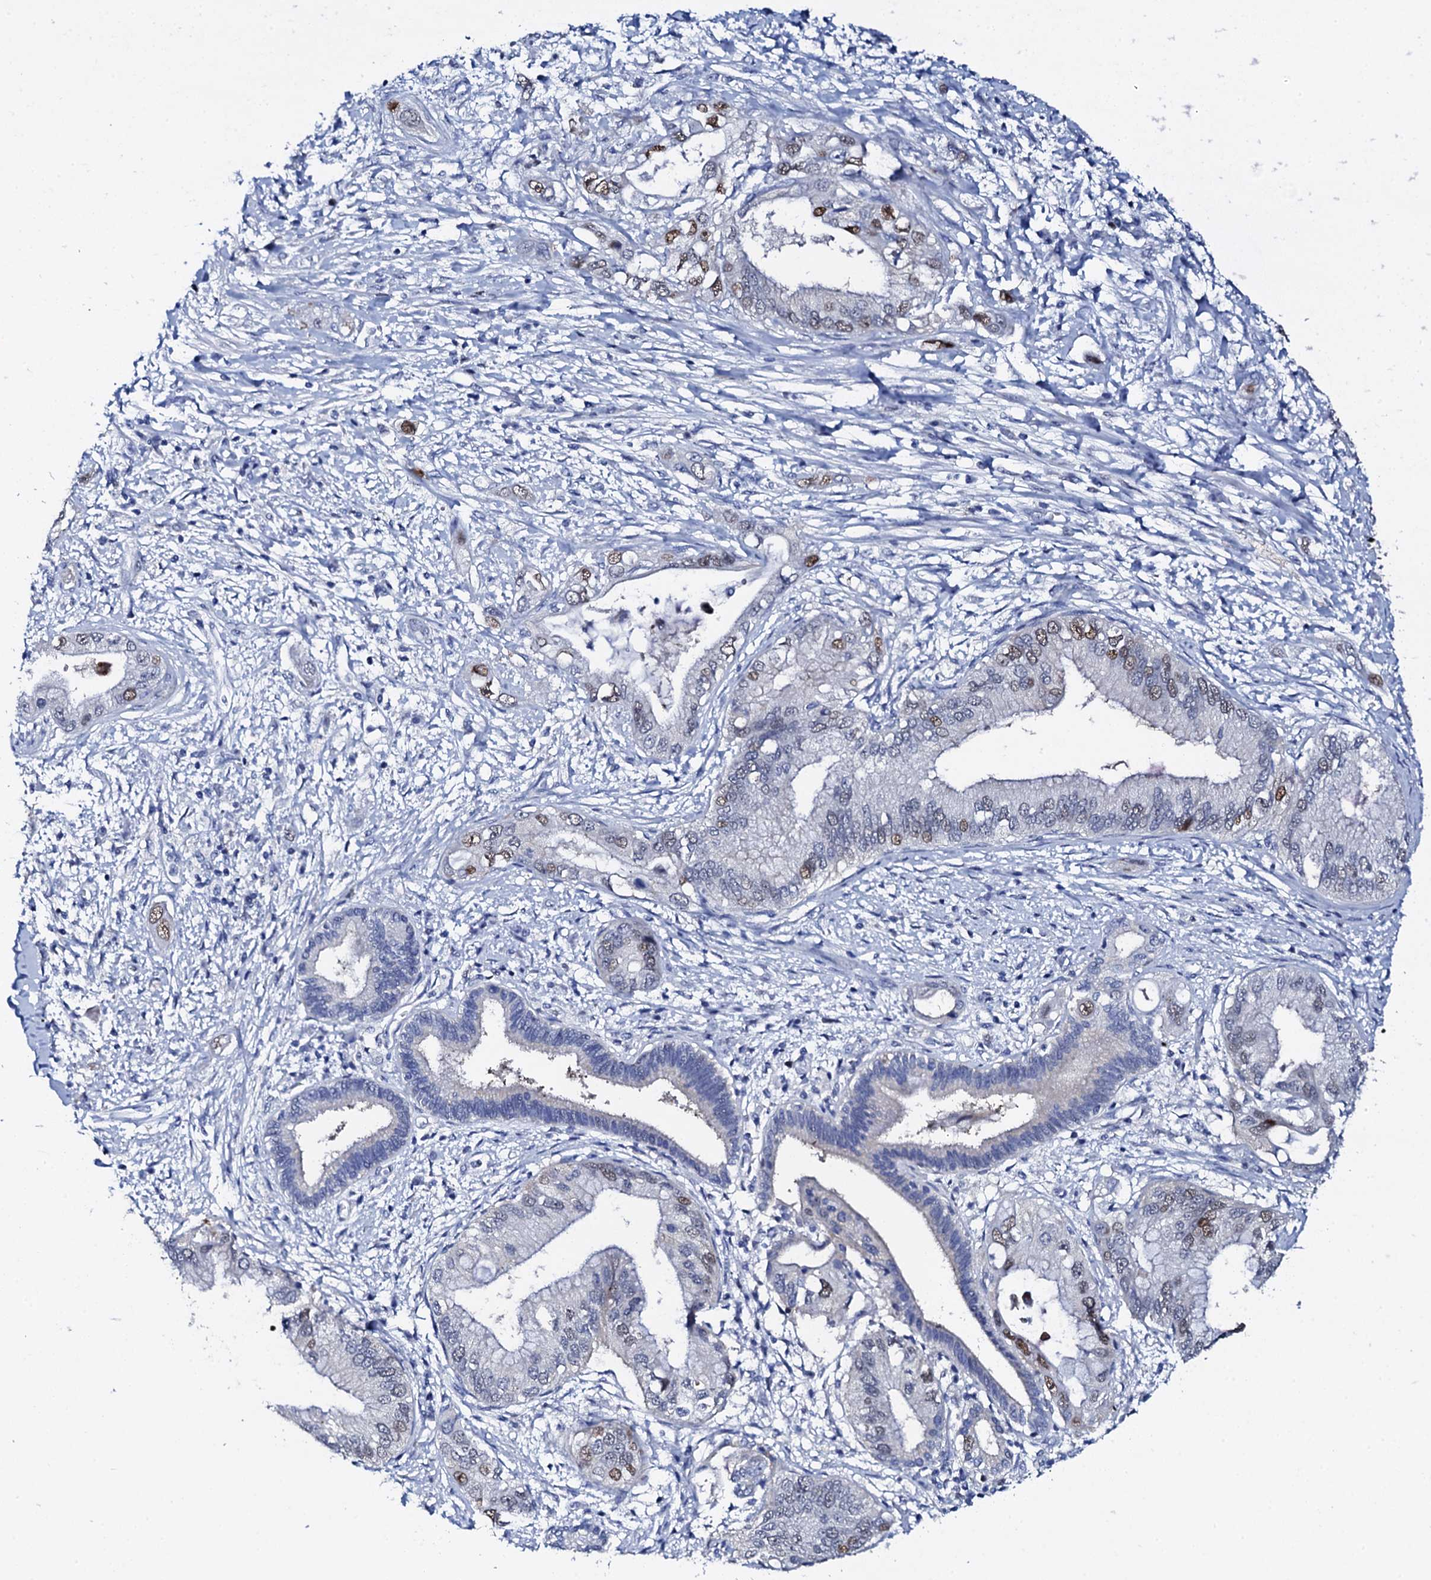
{"staining": {"intensity": "weak", "quantity": "25%-75%", "location": "nuclear"}, "tissue": "pancreatic cancer", "cell_type": "Tumor cells", "image_type": "cancer", "snomed": [{"axis": "morphology", "description": "Inflammation, NOS"}, {"axis": "morphology", "description": "Adenocarcinoma, NOS"}, {"axis": "topography", "description": "Pancreas"}], "caption": "A high-resolution histopathology image shows IHC staining of adenocarcinoma (pancreatic), which shows weak nuclear staining in about 25%-75% of tumor cells.", "gene": "NUDT13", "patient": {"sex": "female", "age": 56}}